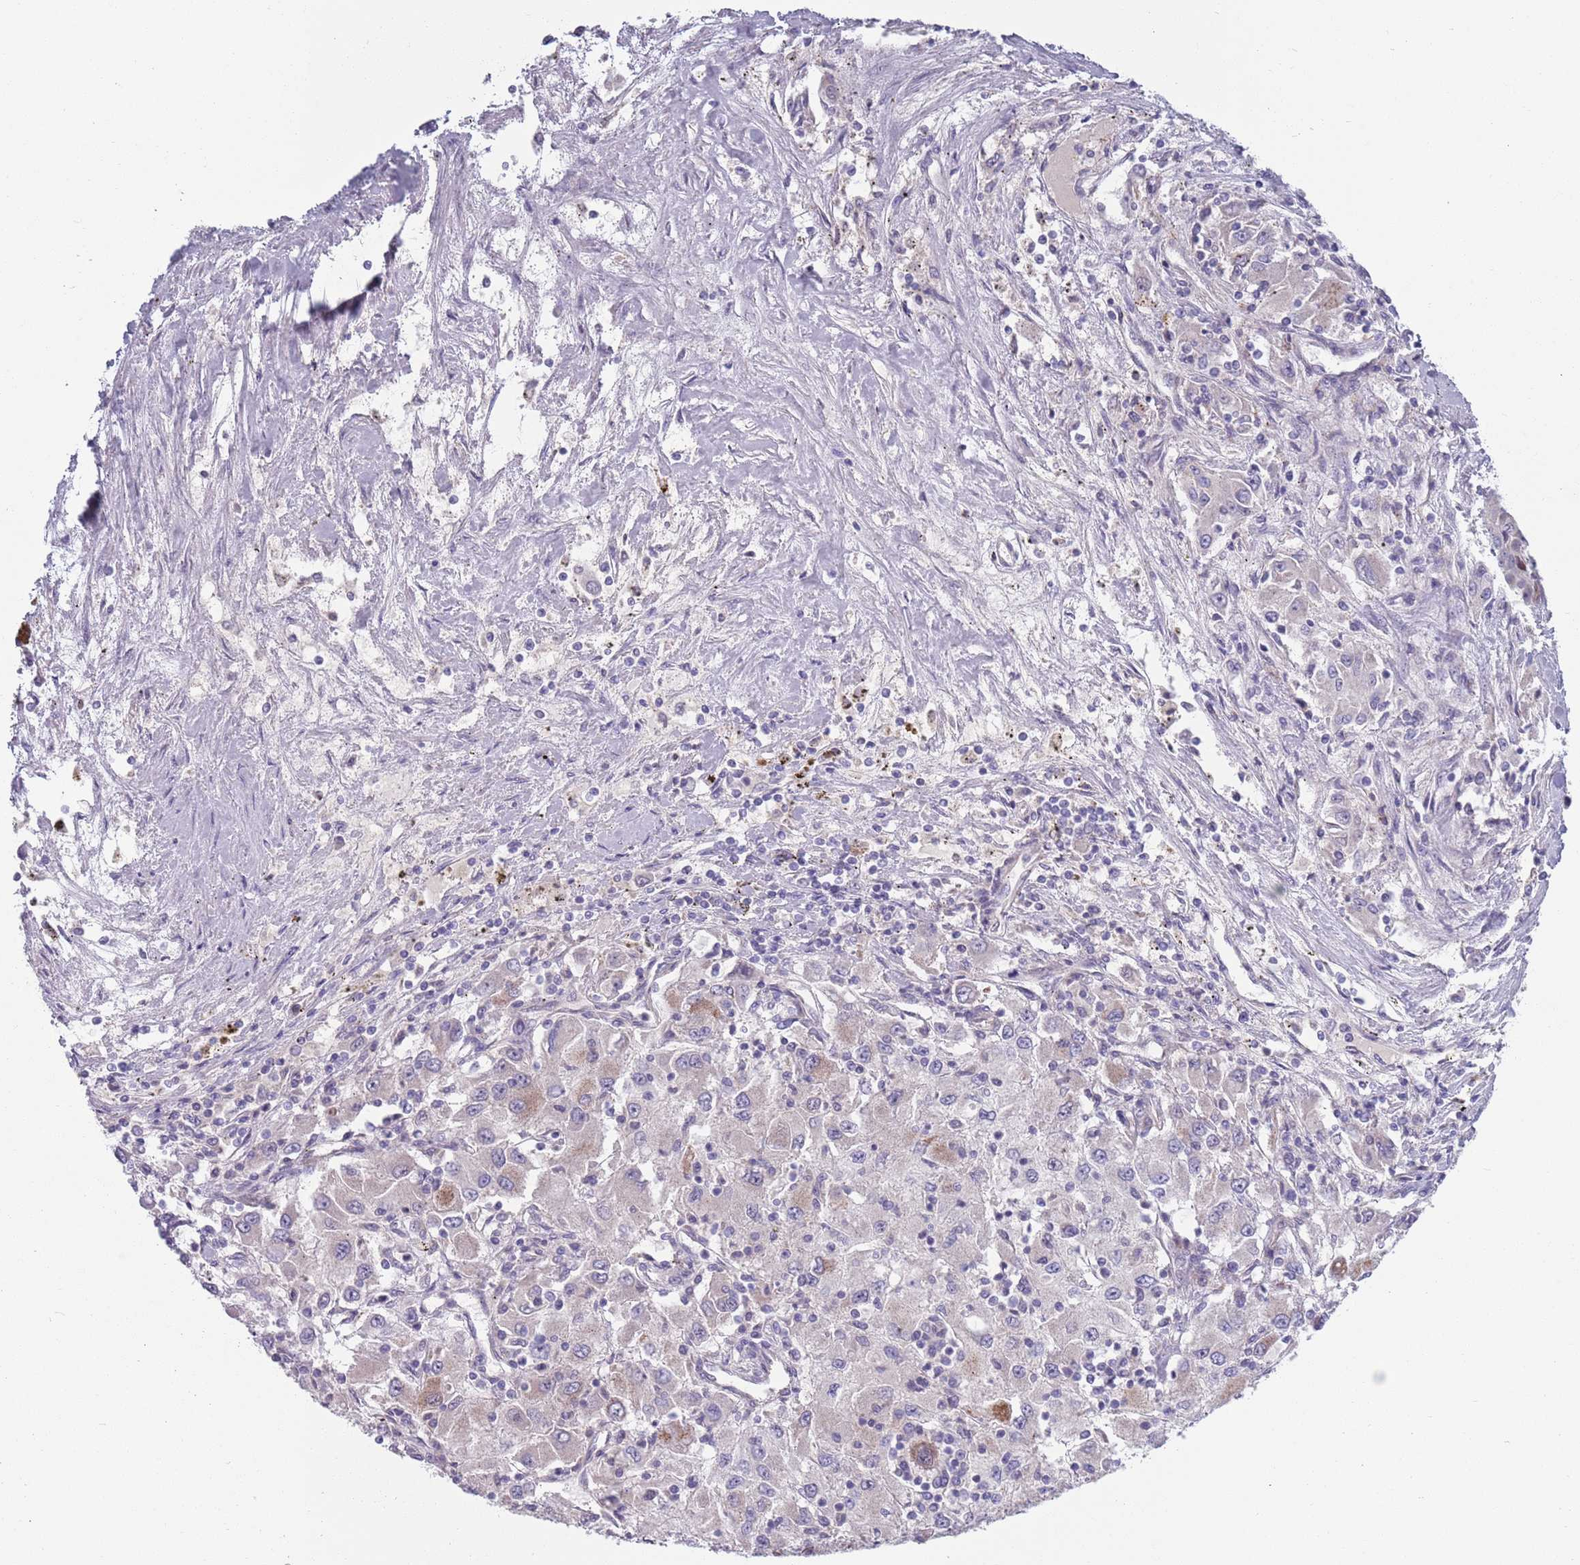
{"staining": {"intensity": "negative", "quantity": "none", "location": "none"}, "tissue": "renal cancer", "cell_type": "Tumor cells", "image_type": "cancer", "snomed": [{"axis": "morphology", "description": "Adenocarcinoma, NOS"}, {"axis": "topography", "description": "Kidney"}], "caption": "DAB (3,3'-diaminobenzidine) immunohistochemical staining of renal adenocarcinoma reveals no significant positivity in tumor cells. Nuclei are stained in blue.", "gene": "TYW1", "patient": {"sex": "female", "age": 67}}